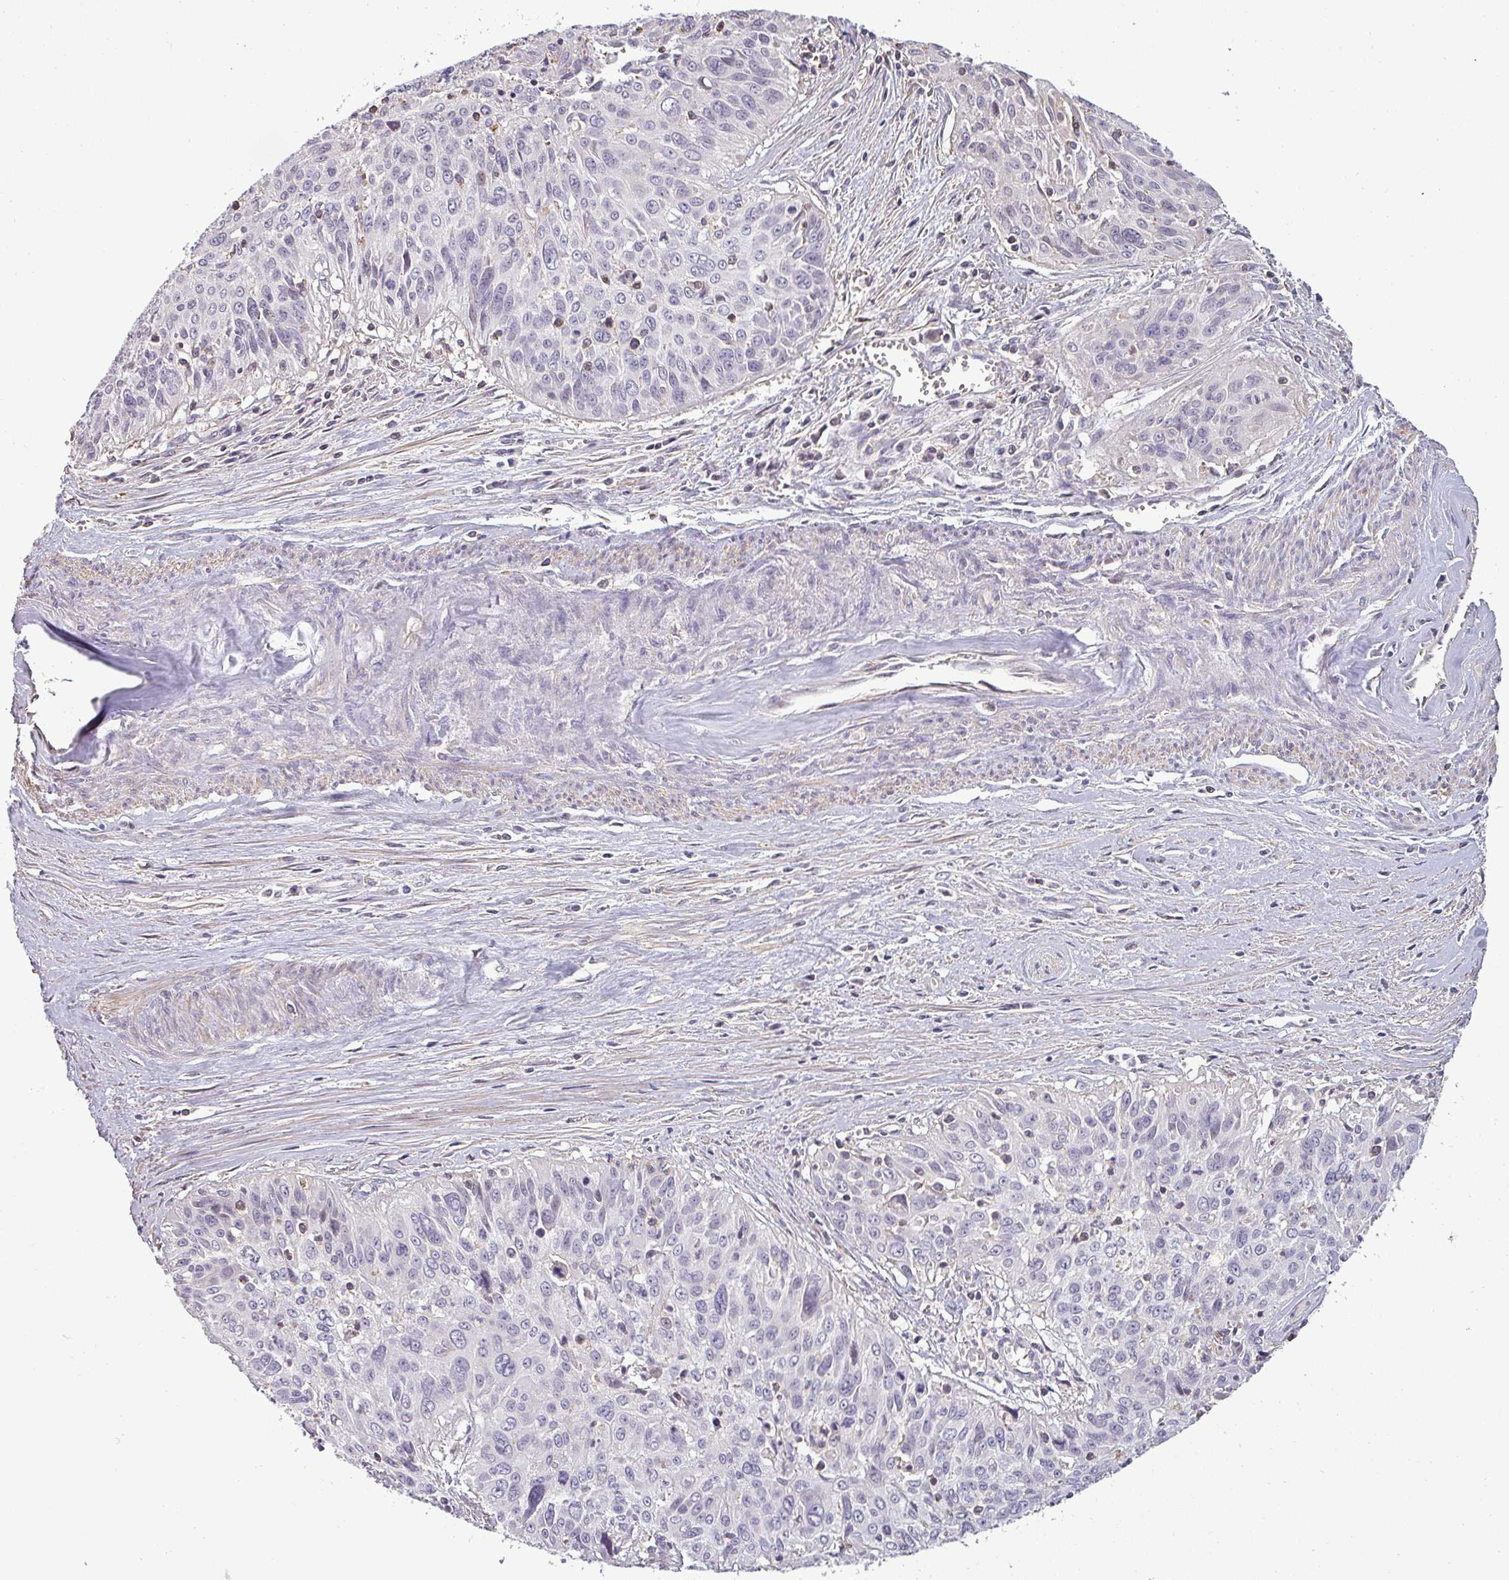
{"staining": {"intensity": "negative", "quantity": "none", "location": "none"}, "tissue": "cervical cancer", "cell_type": "Tumor cells", "image_type": "cancer", "snomed": [{"axis": "morphology", "description": "Squamous cell carcinoma, NOS"}, {"axis": "topography", "description": "Cervix"}], "caption": "High power microscopy histopathology image of an immunohistochemistry photomicrograph of cervical cancer, revealing no significant staining in tumor cells.", "gene": "ZNF835", "patient": {"sex": "female", "age": 55}}